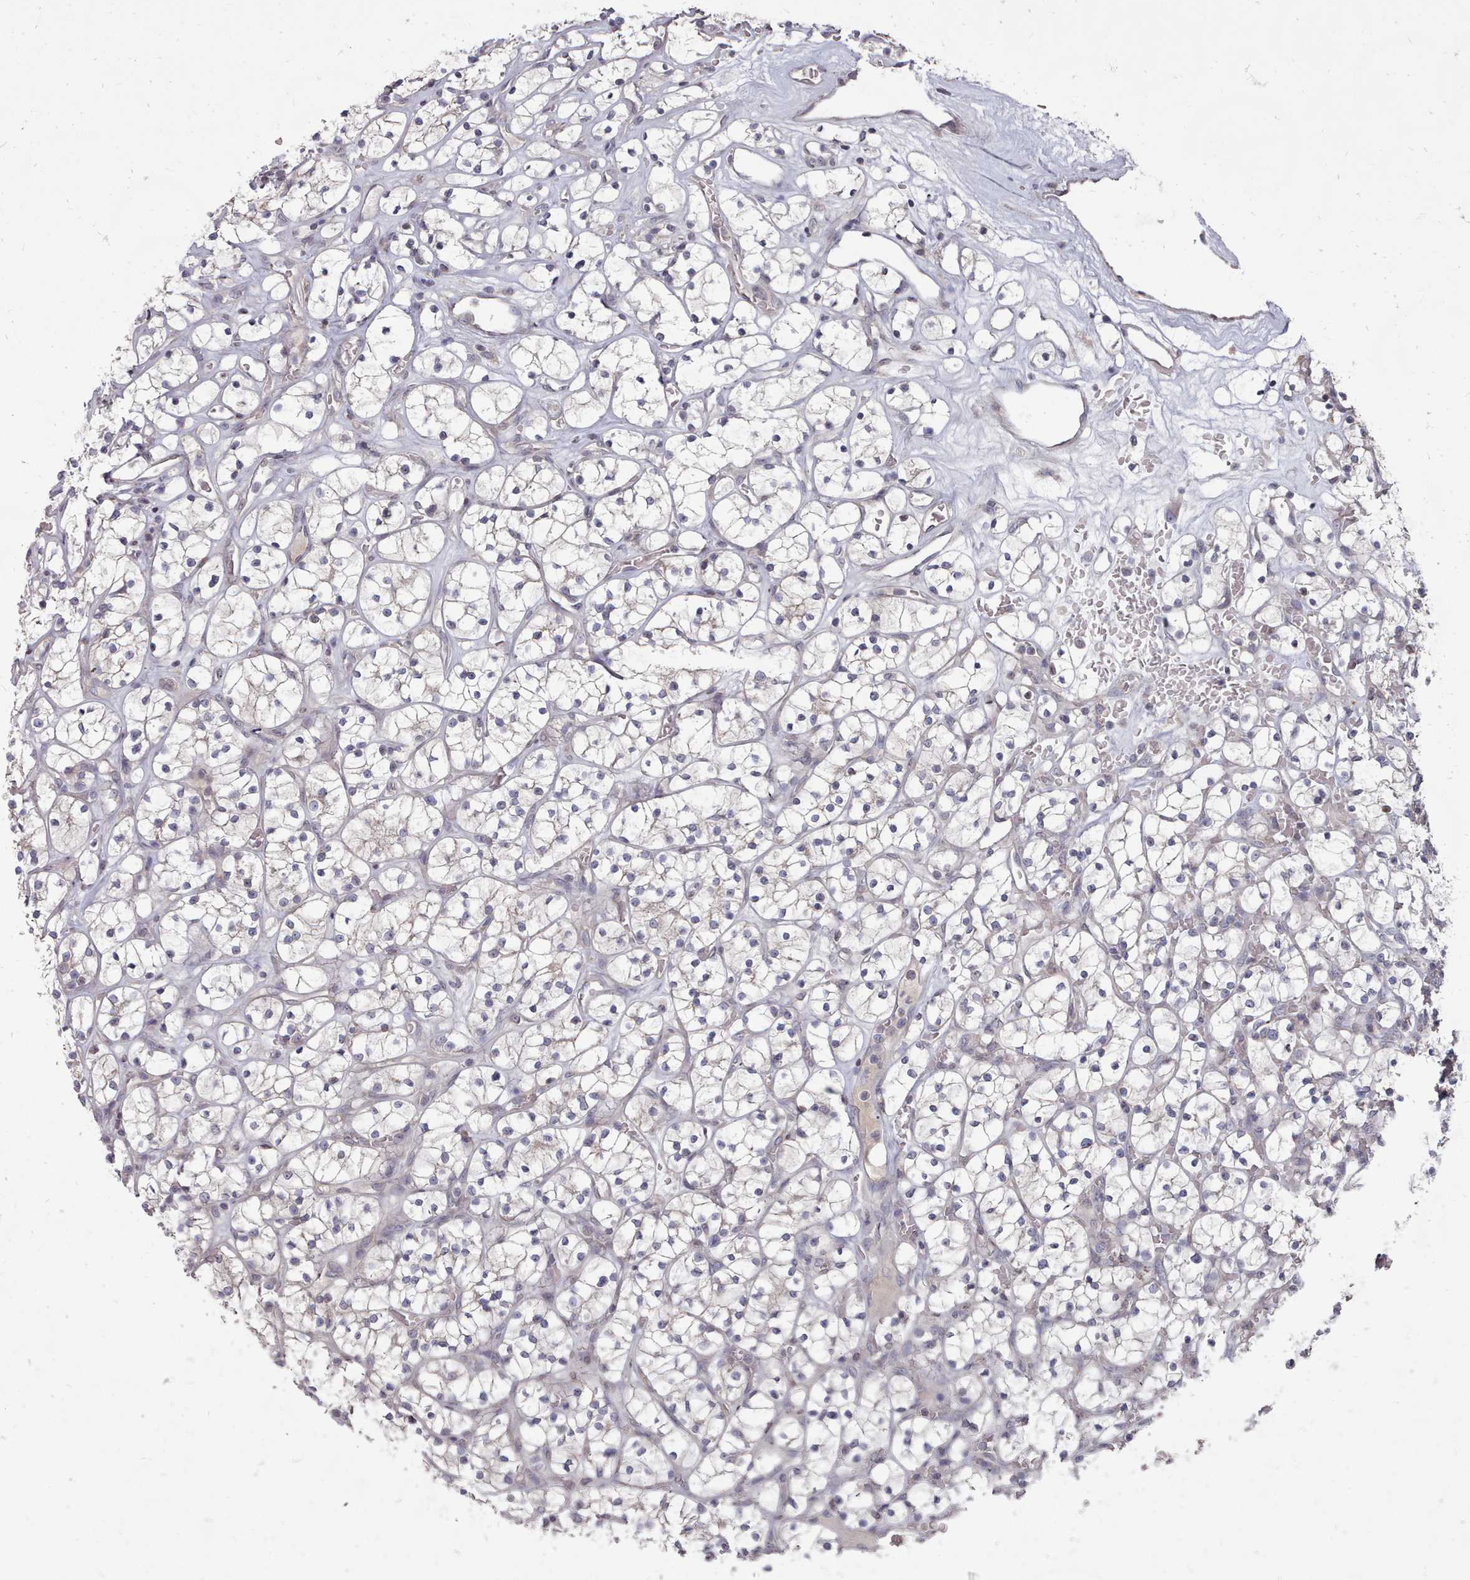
{"staining": {"intensity": "negative", "quantity": "none", "location": "none"}, "tissue": "renal cancer", "cell_type": "Tumor cells", "image_type": "cancer", "snomed": [{"axis": "morphology", "description": "Adenocarcinoma, NOS"}, {"axis": "topography", "description": "Kidney"}], "caption": "Immunohistochemistry (IHC) of human adenocarcinoma (renal) shows no expression in tumor cells. Brightfield microscopy of immunohistochemistry stained with DAB (3,3'-diaminobenzidine) (brown) and hematoxylin (blue), captured at high magnification.", "gene": "ACKR3", "patient": {"sex": "female", "age": 64}}